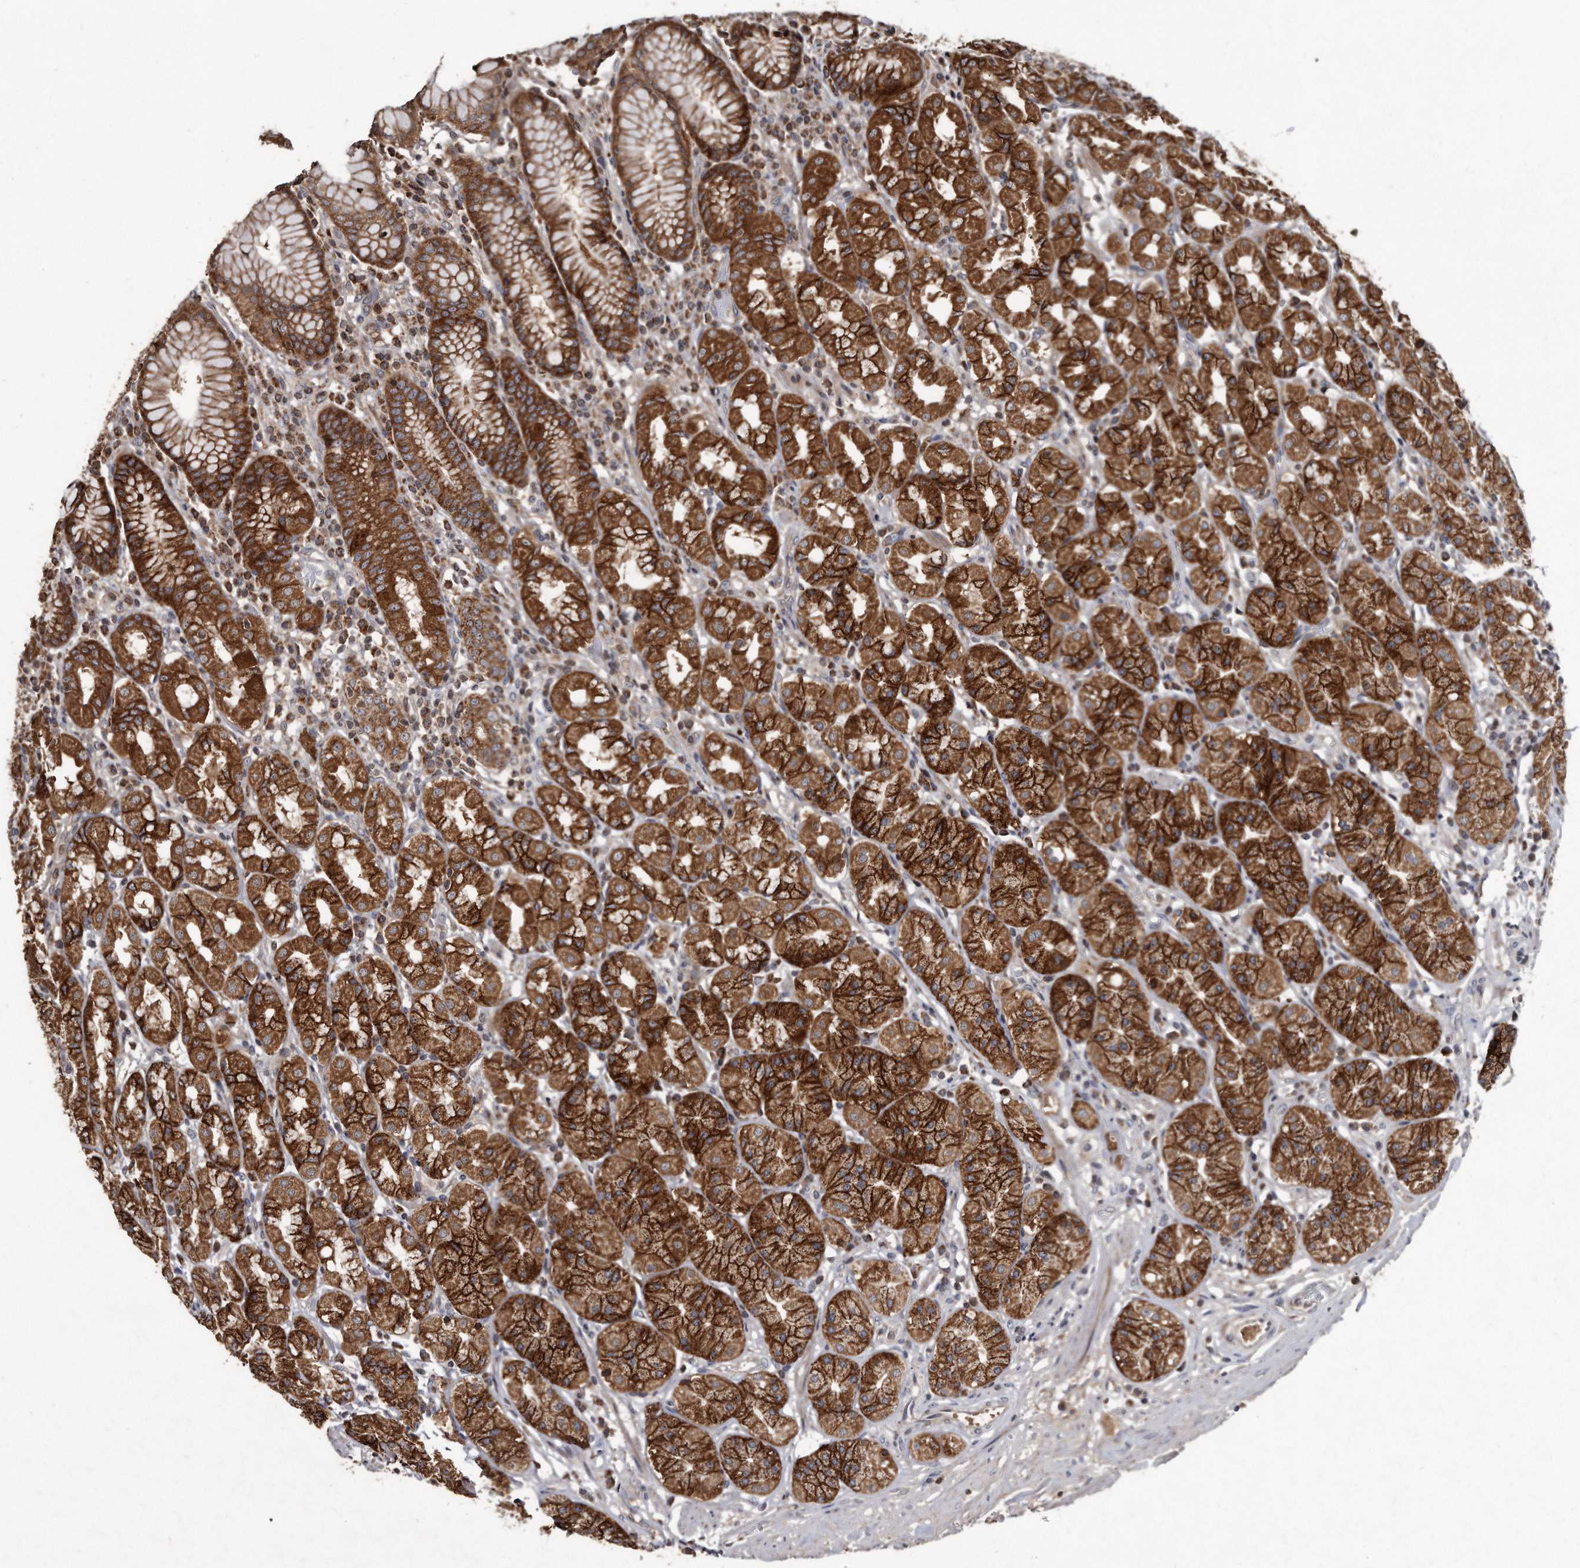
{"staining": {"intensity": "strong", "quantity": ">75%", "location": "cytoplasmic/membranous"}, "tissue": "stomach", "cell_type": "Glandular cells", "image_type": "normal", "snomed": [{"axis": "morphology", "description": "Normal tissue, NOS"}, {"axis": "topography", "description": "Stomach, lower"}], "caption": "DAB (3,3'-diaminobenzidine) immunohistochemical staining of normal stomach demonstrates strong cytoplasmic/membranous protein positivity in approximately >75% of glandular cells.", "gene": "FAM136A", "patient": {"sex": "female", "age": 56}}